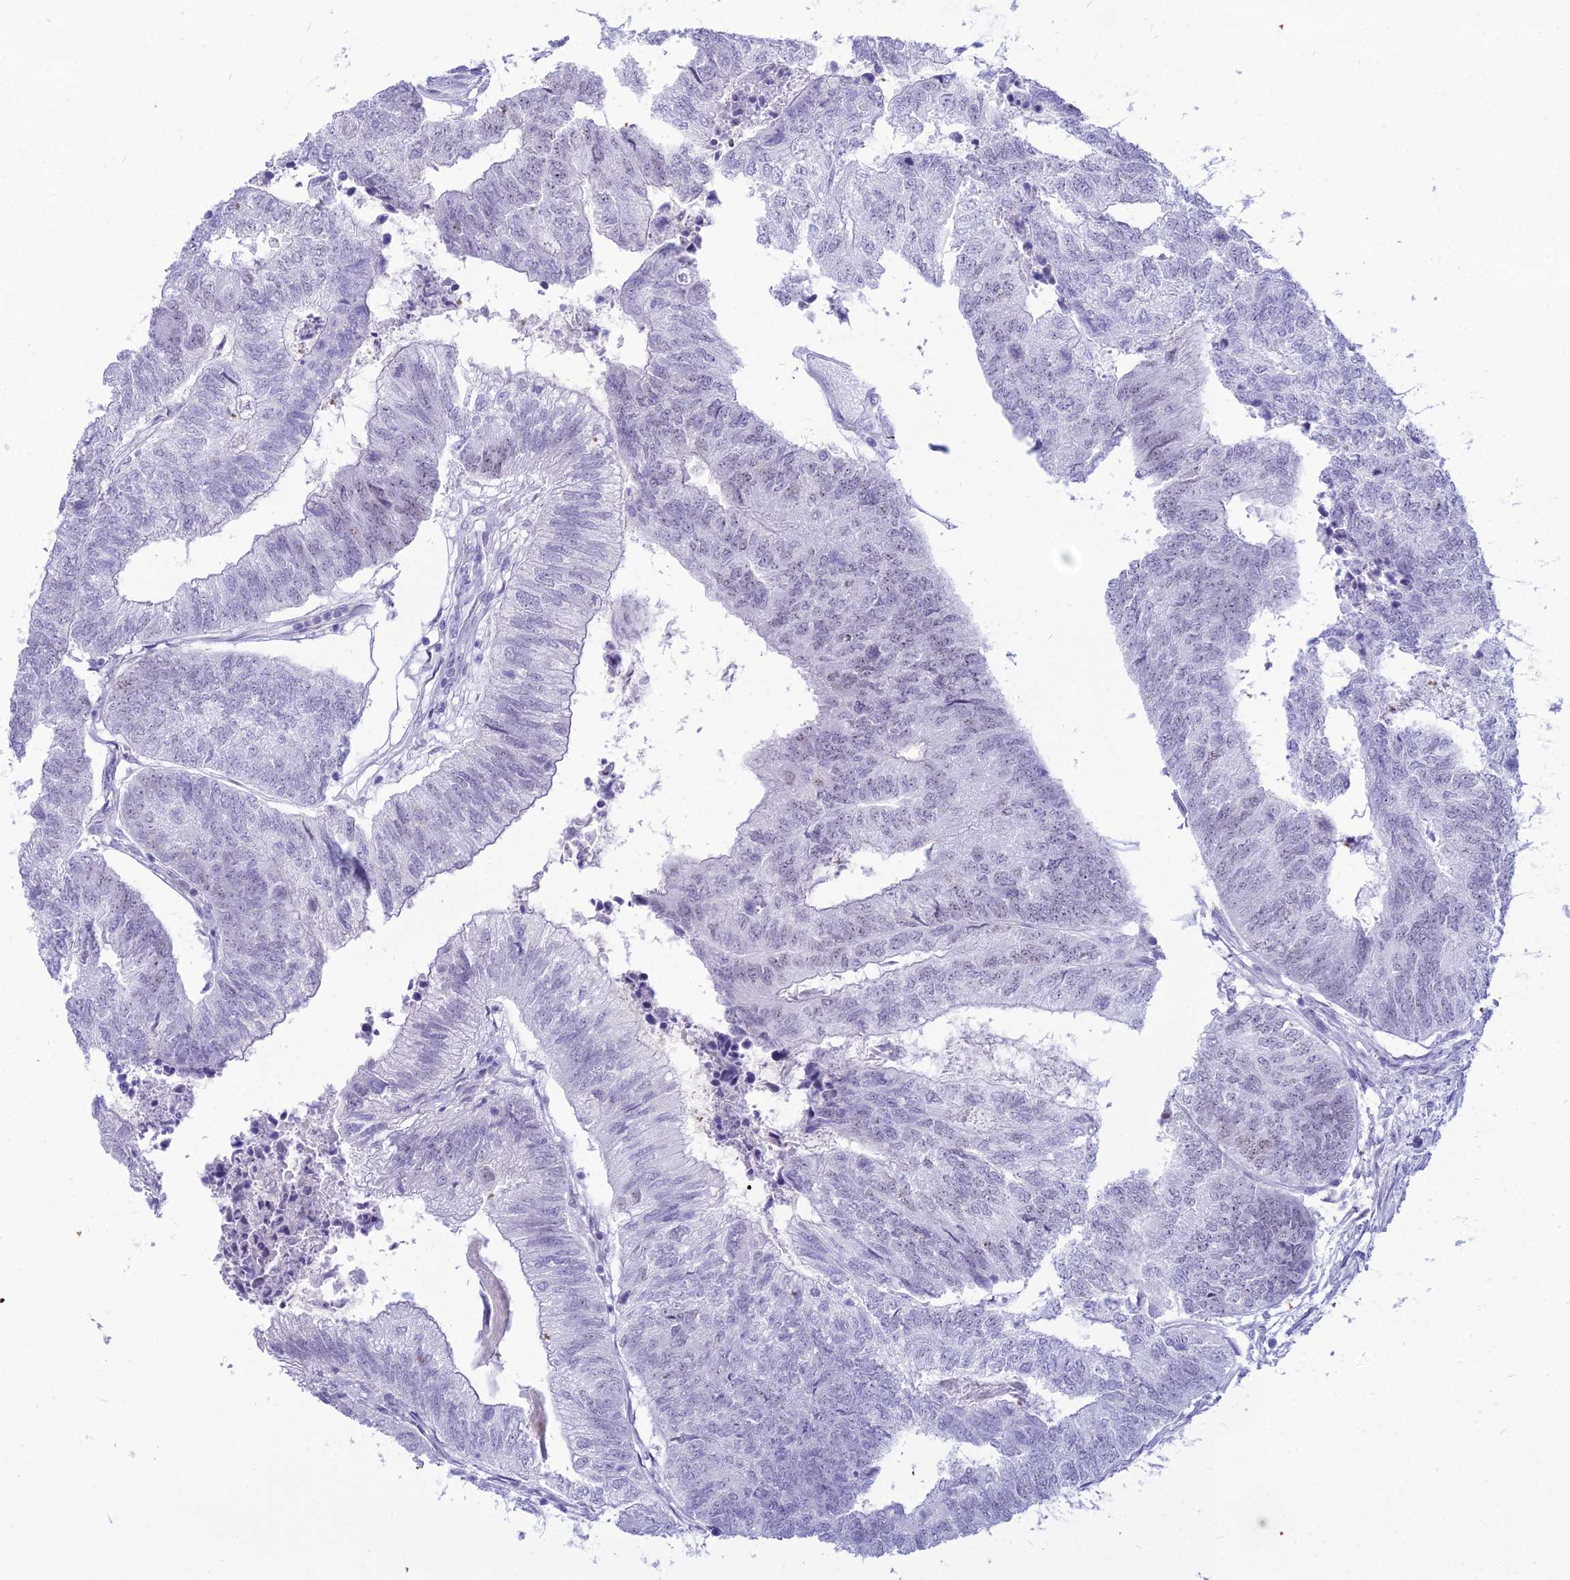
{"staining": {"intensity": "weak", "quantity": "<25%", "location": "nuclear"}, "tissue": "colorectal cancer", "cell_type": "Tumor cells", "image_type": "cancer", "snomed": [{"axis": "morphology", "description": "Adenocarcinoma, NOS"}, {"axis": "topography", "description": "Colon"}], "caption": "Immunohistochemistry histopathology image of human colorectal cancer stained for a protein (brown), which reveals no positivity in tumor cells.", "gene": "DHX40", "patient": {"sex": "female", "age": 67}}